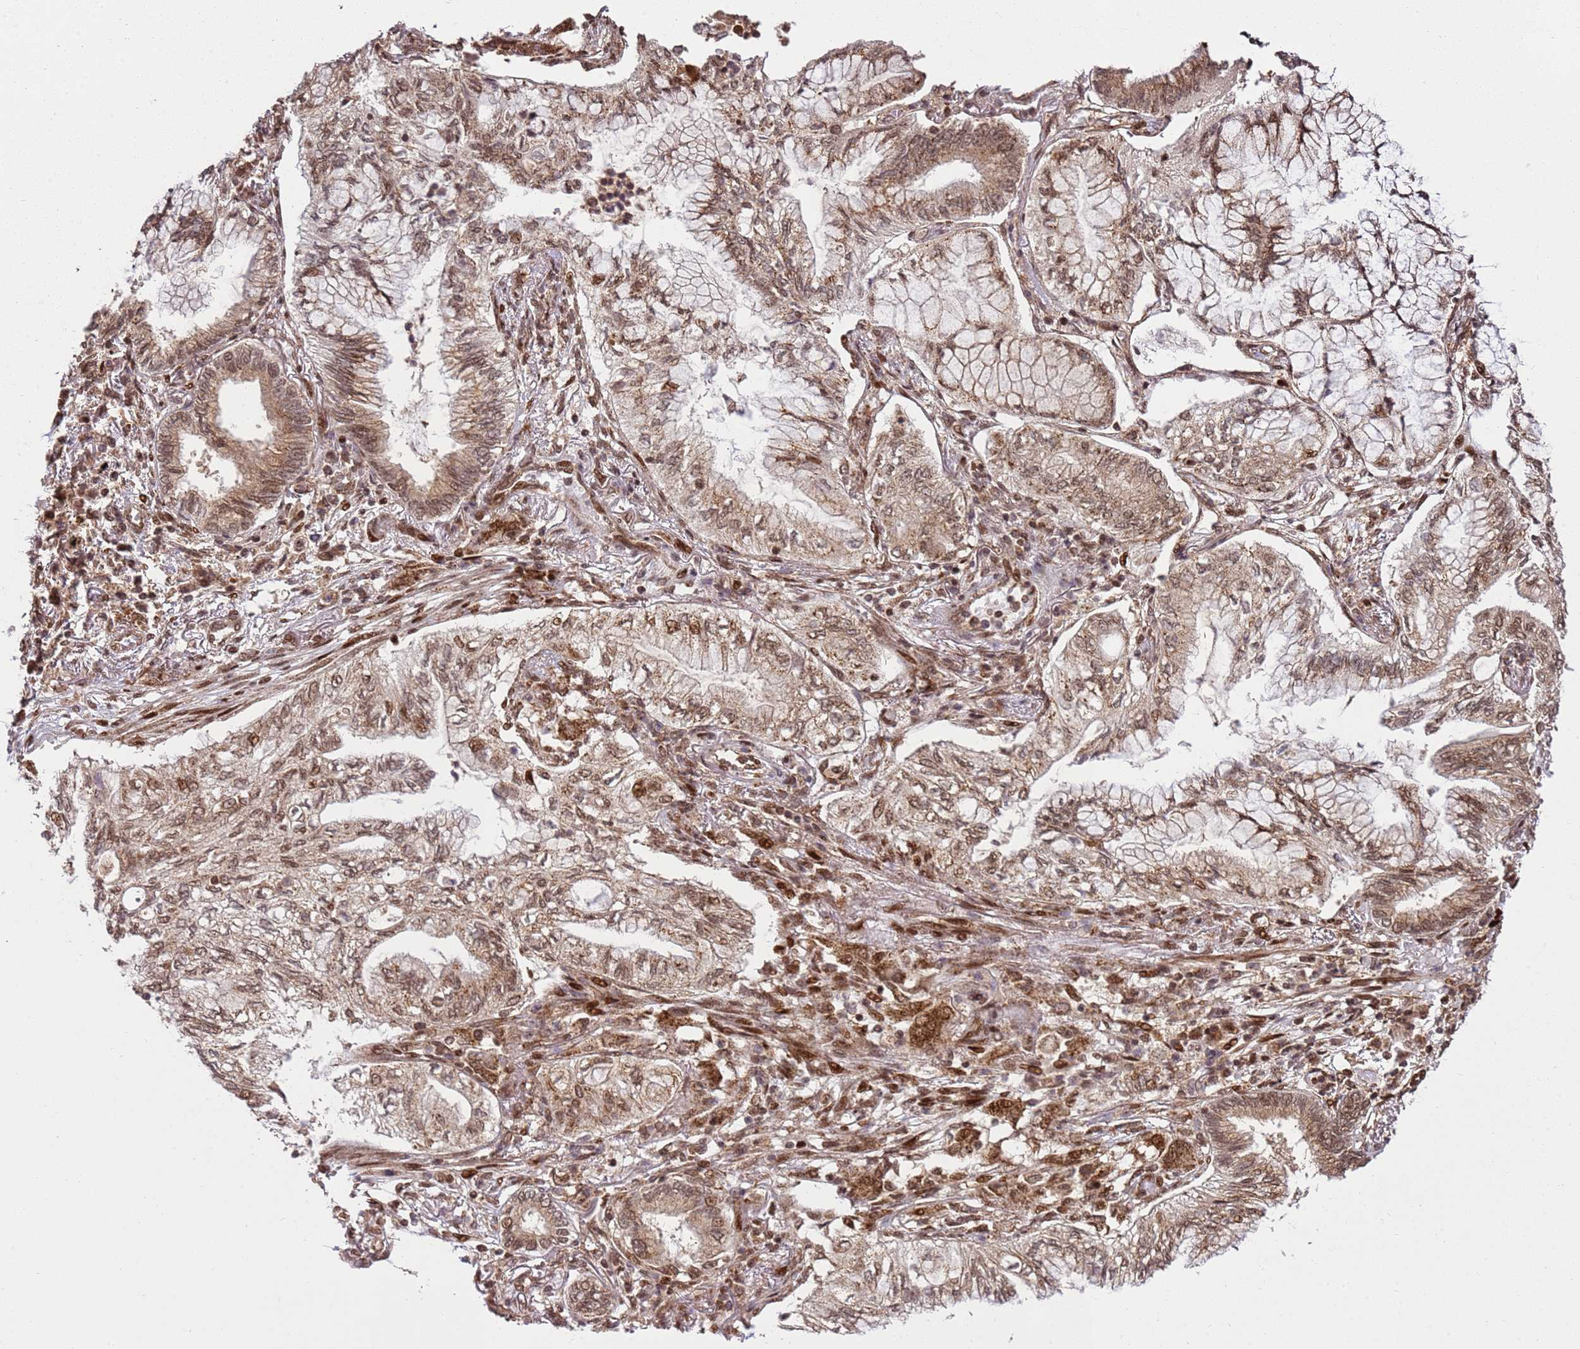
{"staining": {"intensity": "moderate", "quantity": ">75%", "location": "nuclear"}, "tissue": "lung cancer", "cell_type": "Tumor cells", "image_type": "cancer", "snomed": [{"axis": "morphology", "description": "Adenocarcinoma, NOS"}, {"axis": "topography", "description": "Lung"}], "caption": "This histopathology image shows lung adenocarcinoma stained with immunohistochemistry to label a protein in brown. The nuclear of tumor cells show moderate positivity for the protein. Nuclei are counter-stained blue.", "gene": "PEX14", "patient": {"sex": "female", "age": 70}}